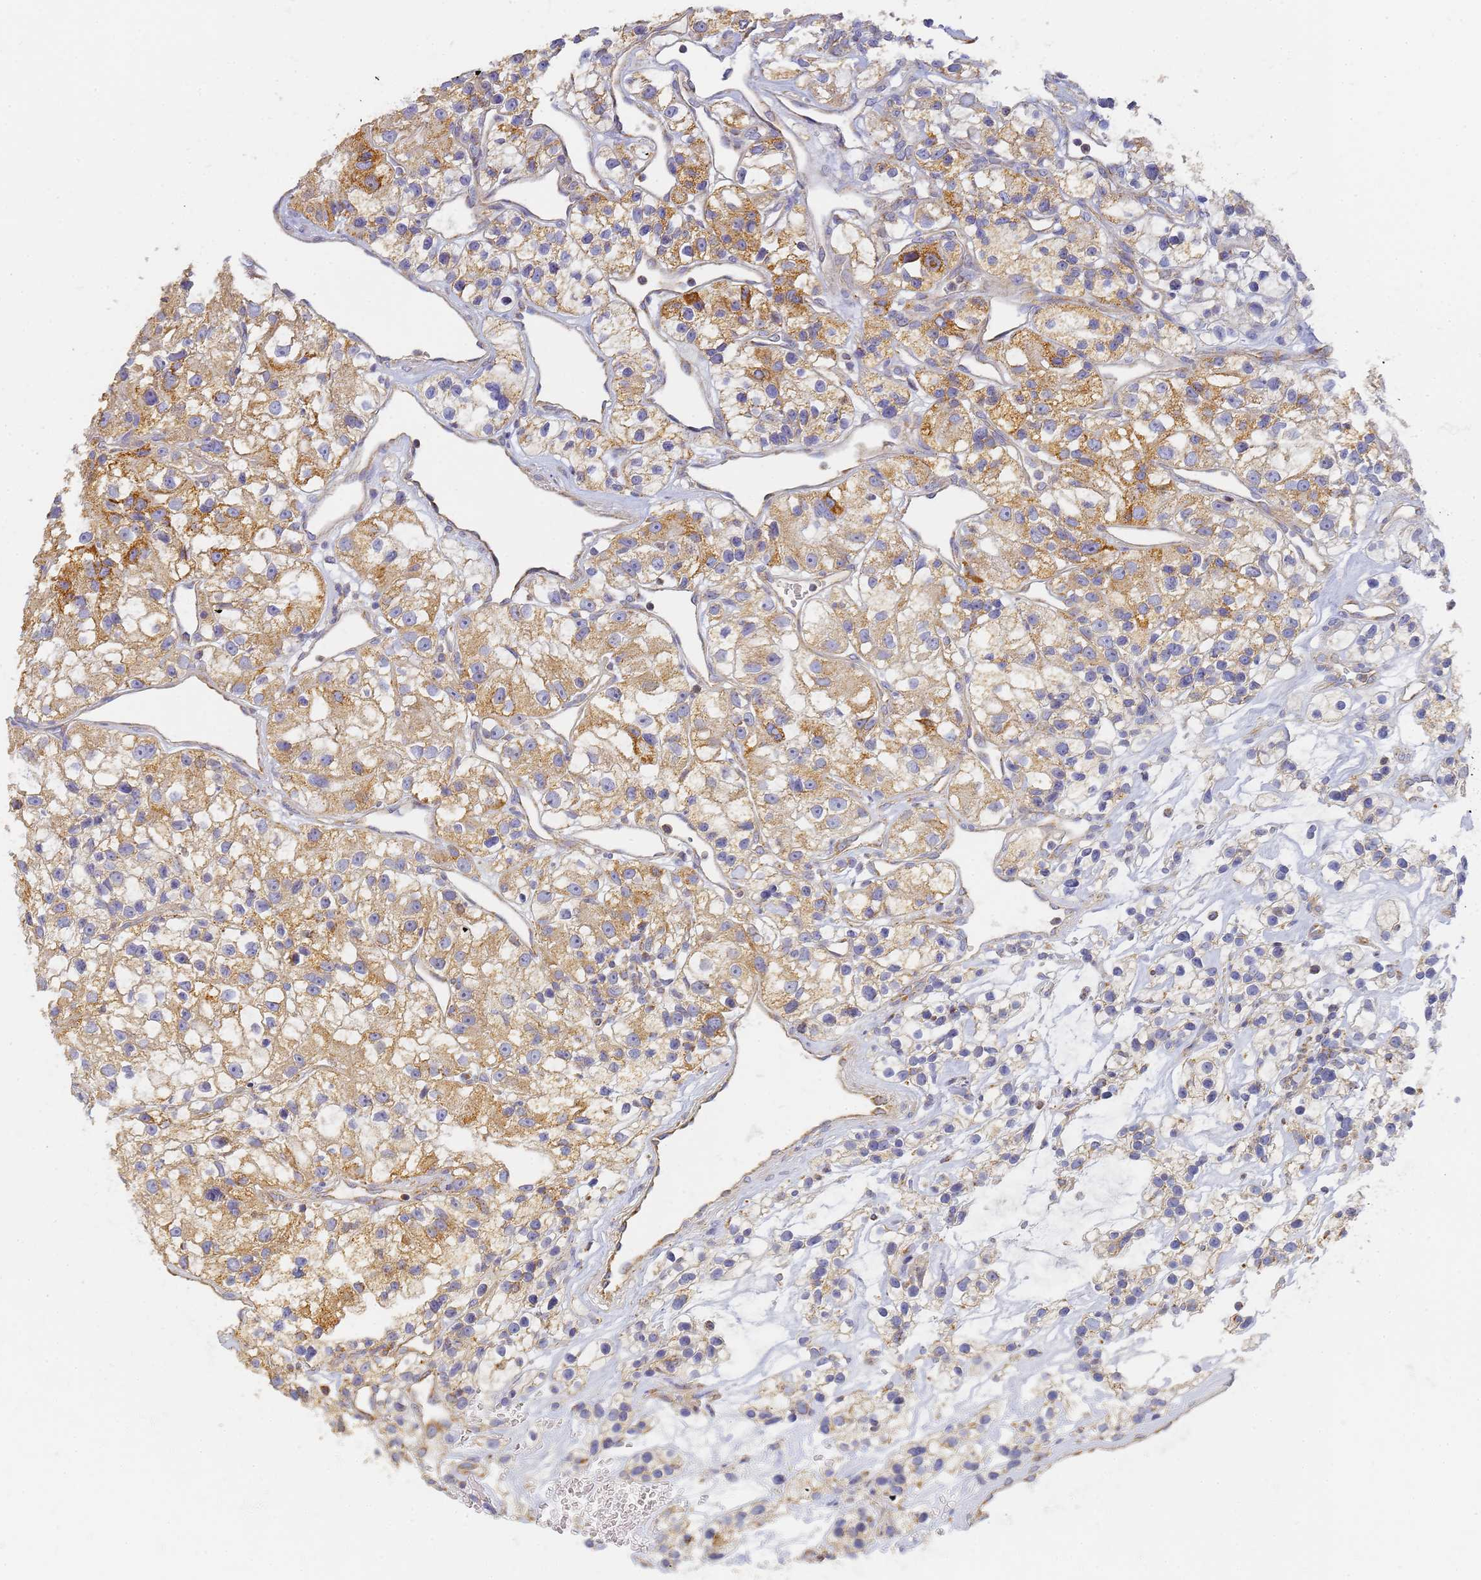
{"staining": {"intensity": "moderate", "quantity": ">75%", "location": "cytoplasmic/membranous"}, "tissue": "renal cancer", "cell_type": "Tumor cells", "image_type": "cancer", "snomed": [{"axis": "morphology", "description": "Adenocarcinoma, NOS"}, {"axis": "topography", "description": "Kidney"}], "caption": "Immunohistochemistry (IHC) staining of renal cancer, which shows medium levels of moderate cytoplasmic/membranous staining in approximately >75% of tumor cells indicating moderate cytoplasmic/membranous protein staining. The staining was performed using DAB (3,3'-diaminobenzidine) (brown) for protein detection and nuclei were counterstained in hematoxylin (blue).", "gene": "UTP23", "patient": {"sex": "female", "age": 57}}